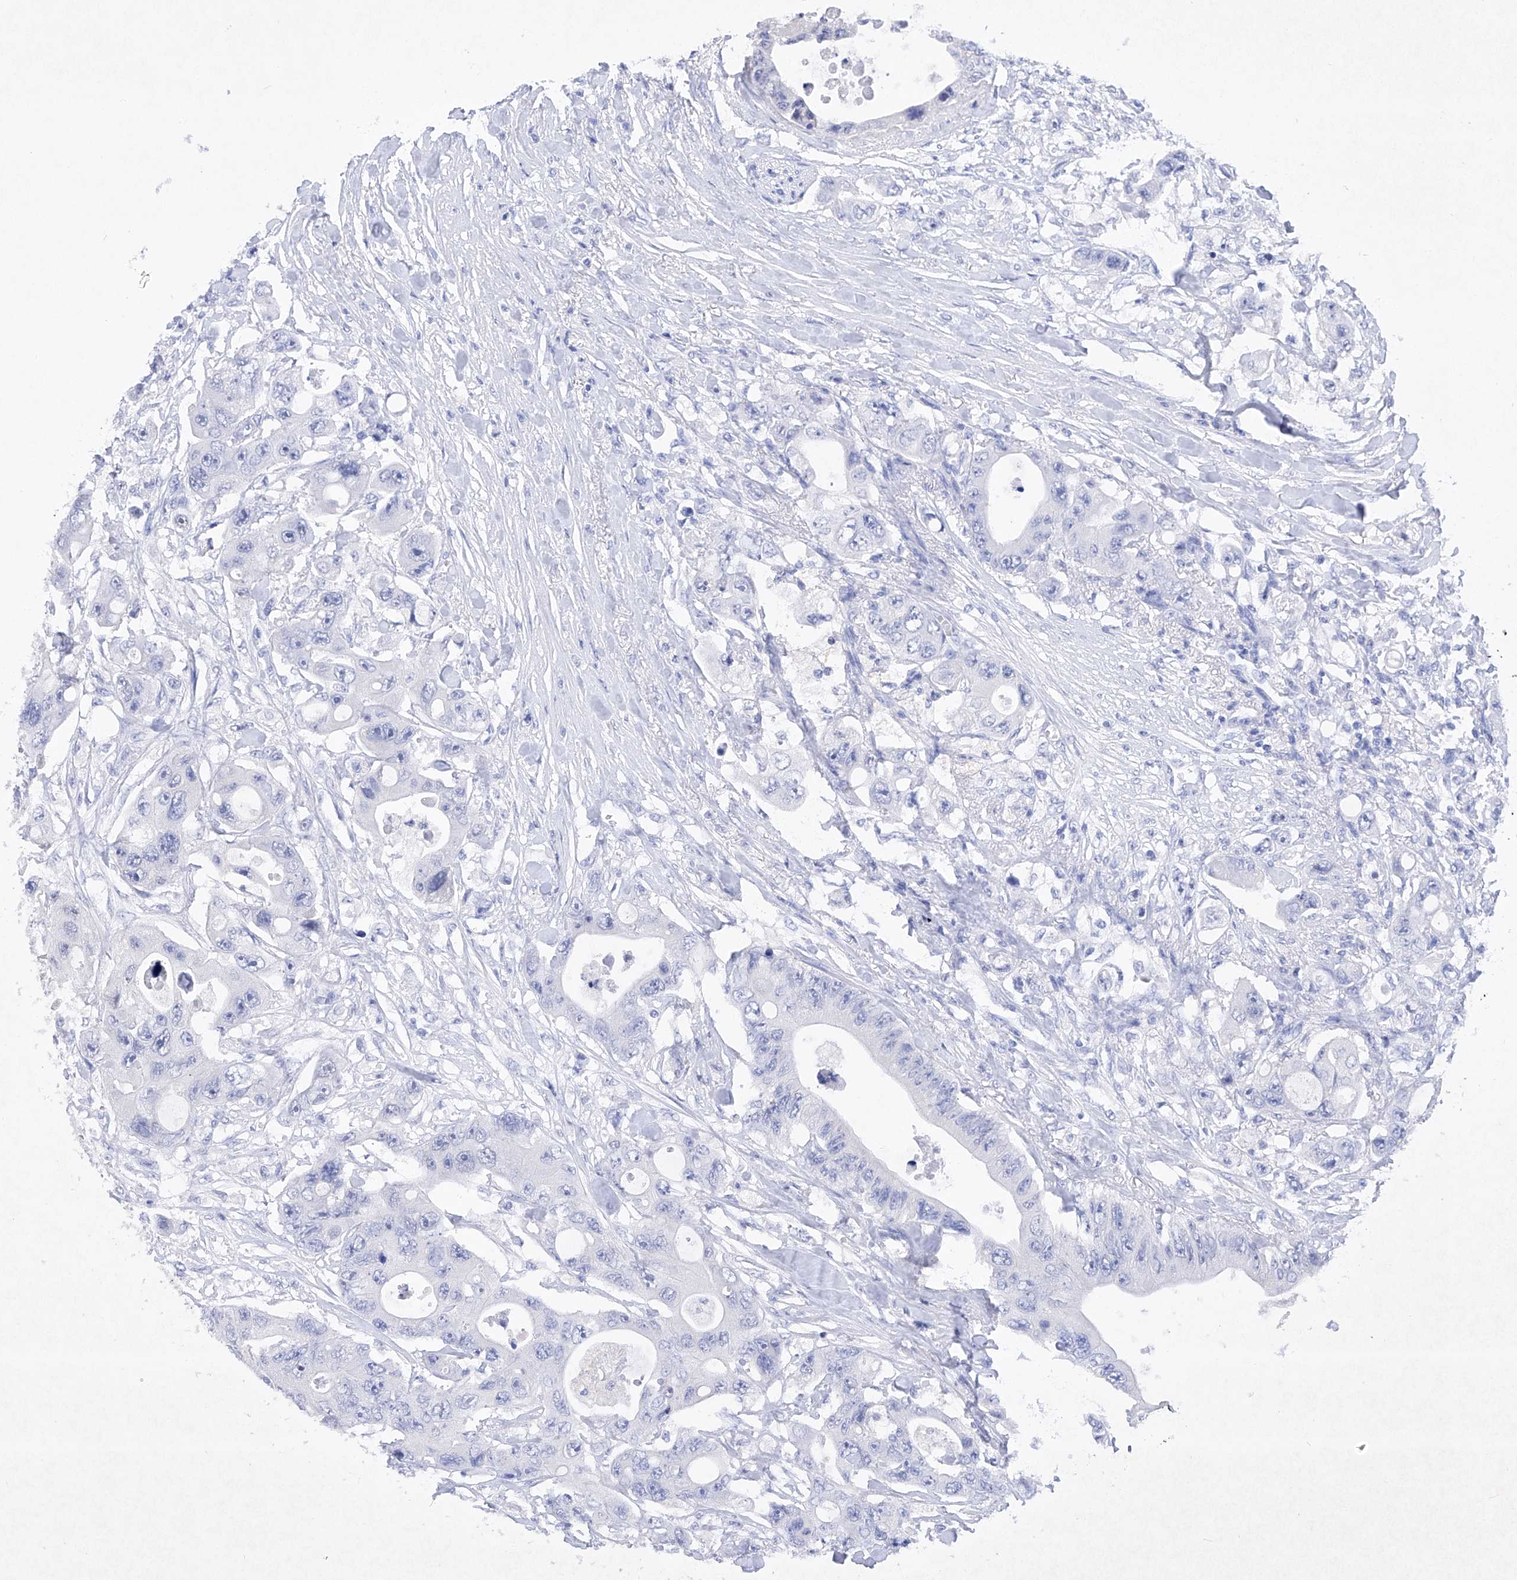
{"staining": {"intensity": "negative", "quantity": "none", "location": "none"}, "tissue": "colorectal cancer", "cell_type": "Tumor cells", "image_type": "cancer", "snomed": [{"axis": "morphology", "description": "Adenocarcinoma, NOS"}, {"axis": "topography", "description": "Colon"}], "caption": "Tumor cells show no significant staining in colorectal cancer (adenocarcinoma). The staining is performed using DAB brown chromogen with nuclei counter-stained in using hematoxylin.", "gene": "BARX2", "patient": {"sex": "female", "age": 46}}